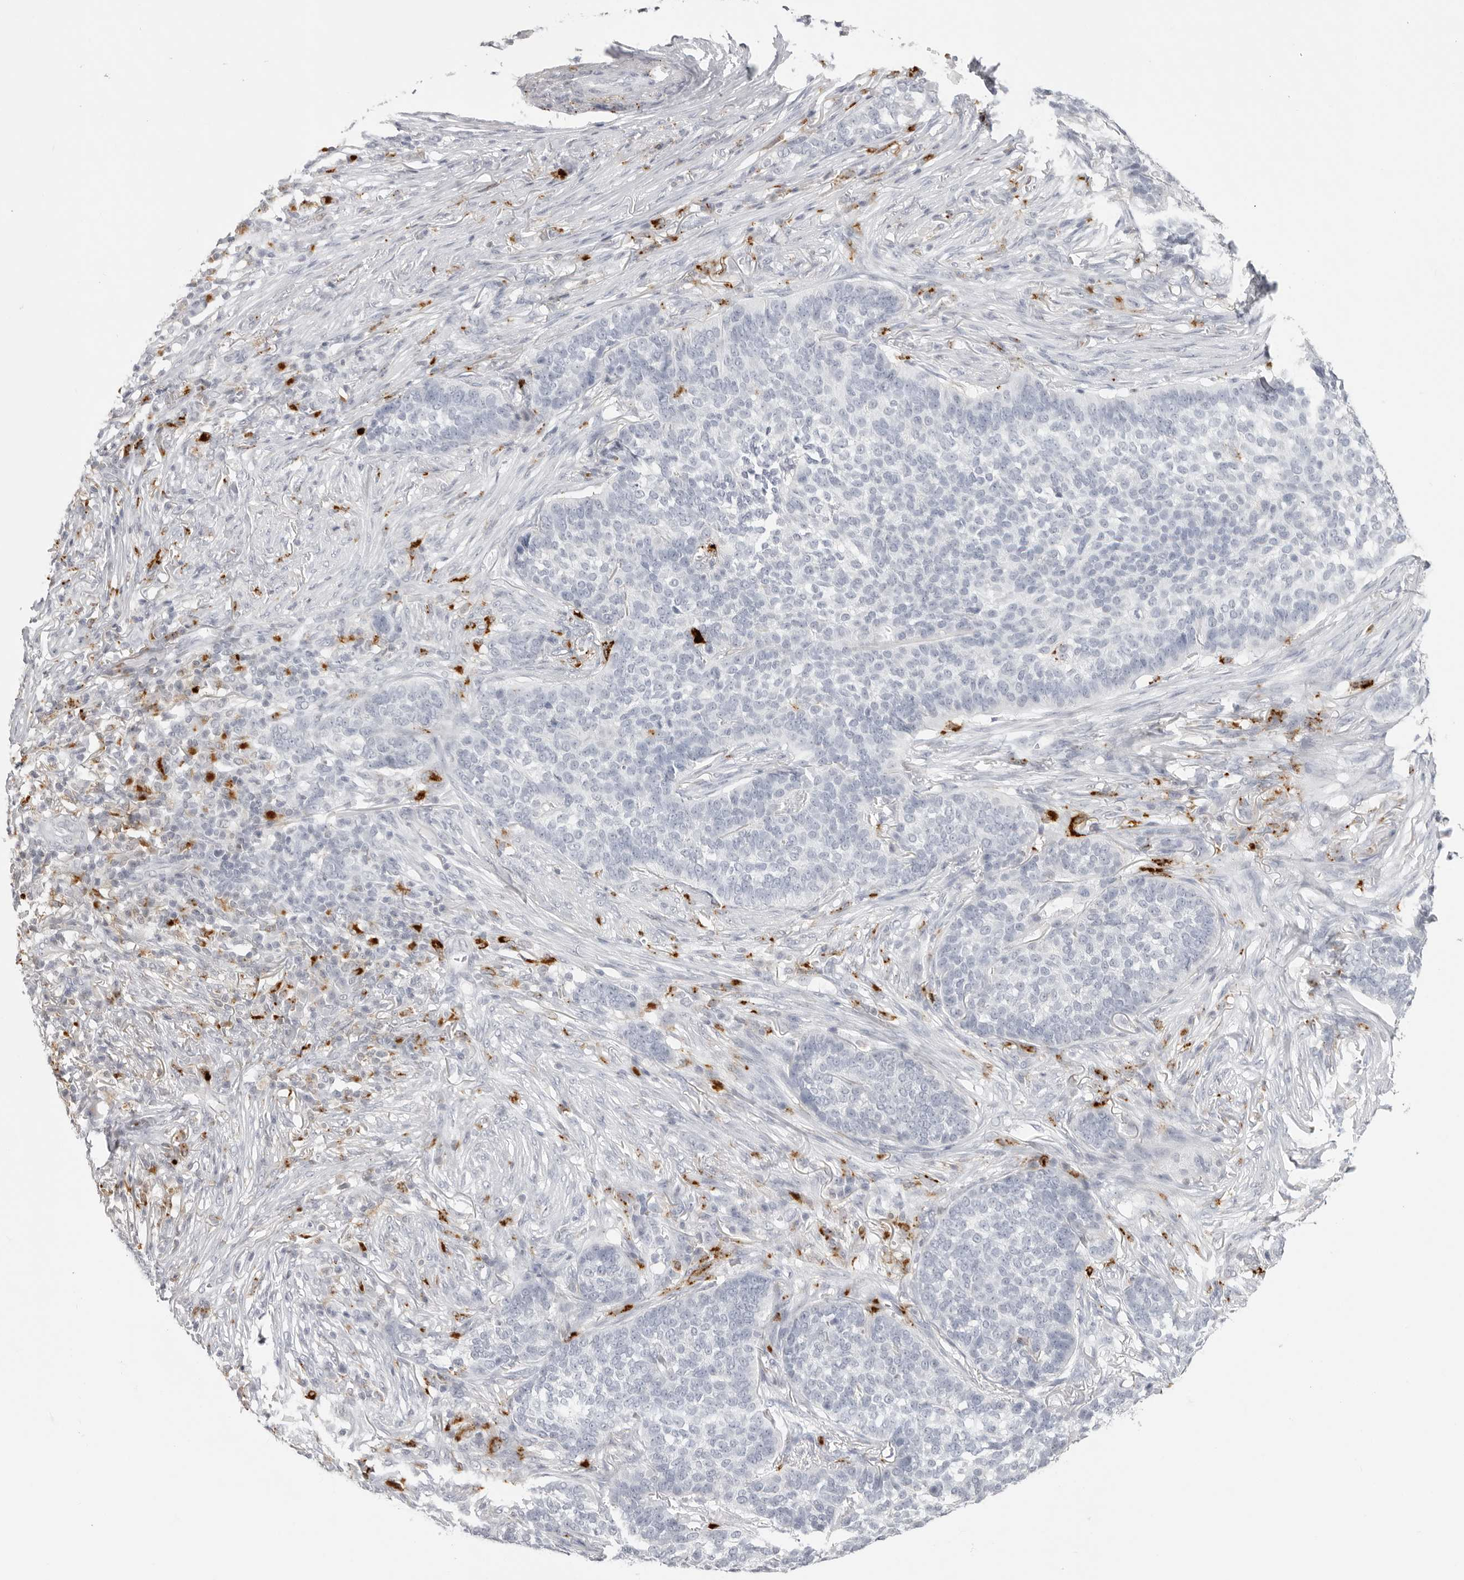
{"staining": {"intensity": "negative", "quantity": "none", "location": "none"}, "tissue": "skin cancer", "cell_type": "Tumor cells", "image_type": "cancer", "snomed": [{"axis": "morphology", "description": "Basal cell carcinoma"}, {"axis": "topography", "description": "Skin"}], "caption": "DAB immunohistochemical staining of skin basal cell carcinoma displays no significant positivity in tumor cells.", "gene": "IL25", "patient": {"sex": "male", "age": 85}}